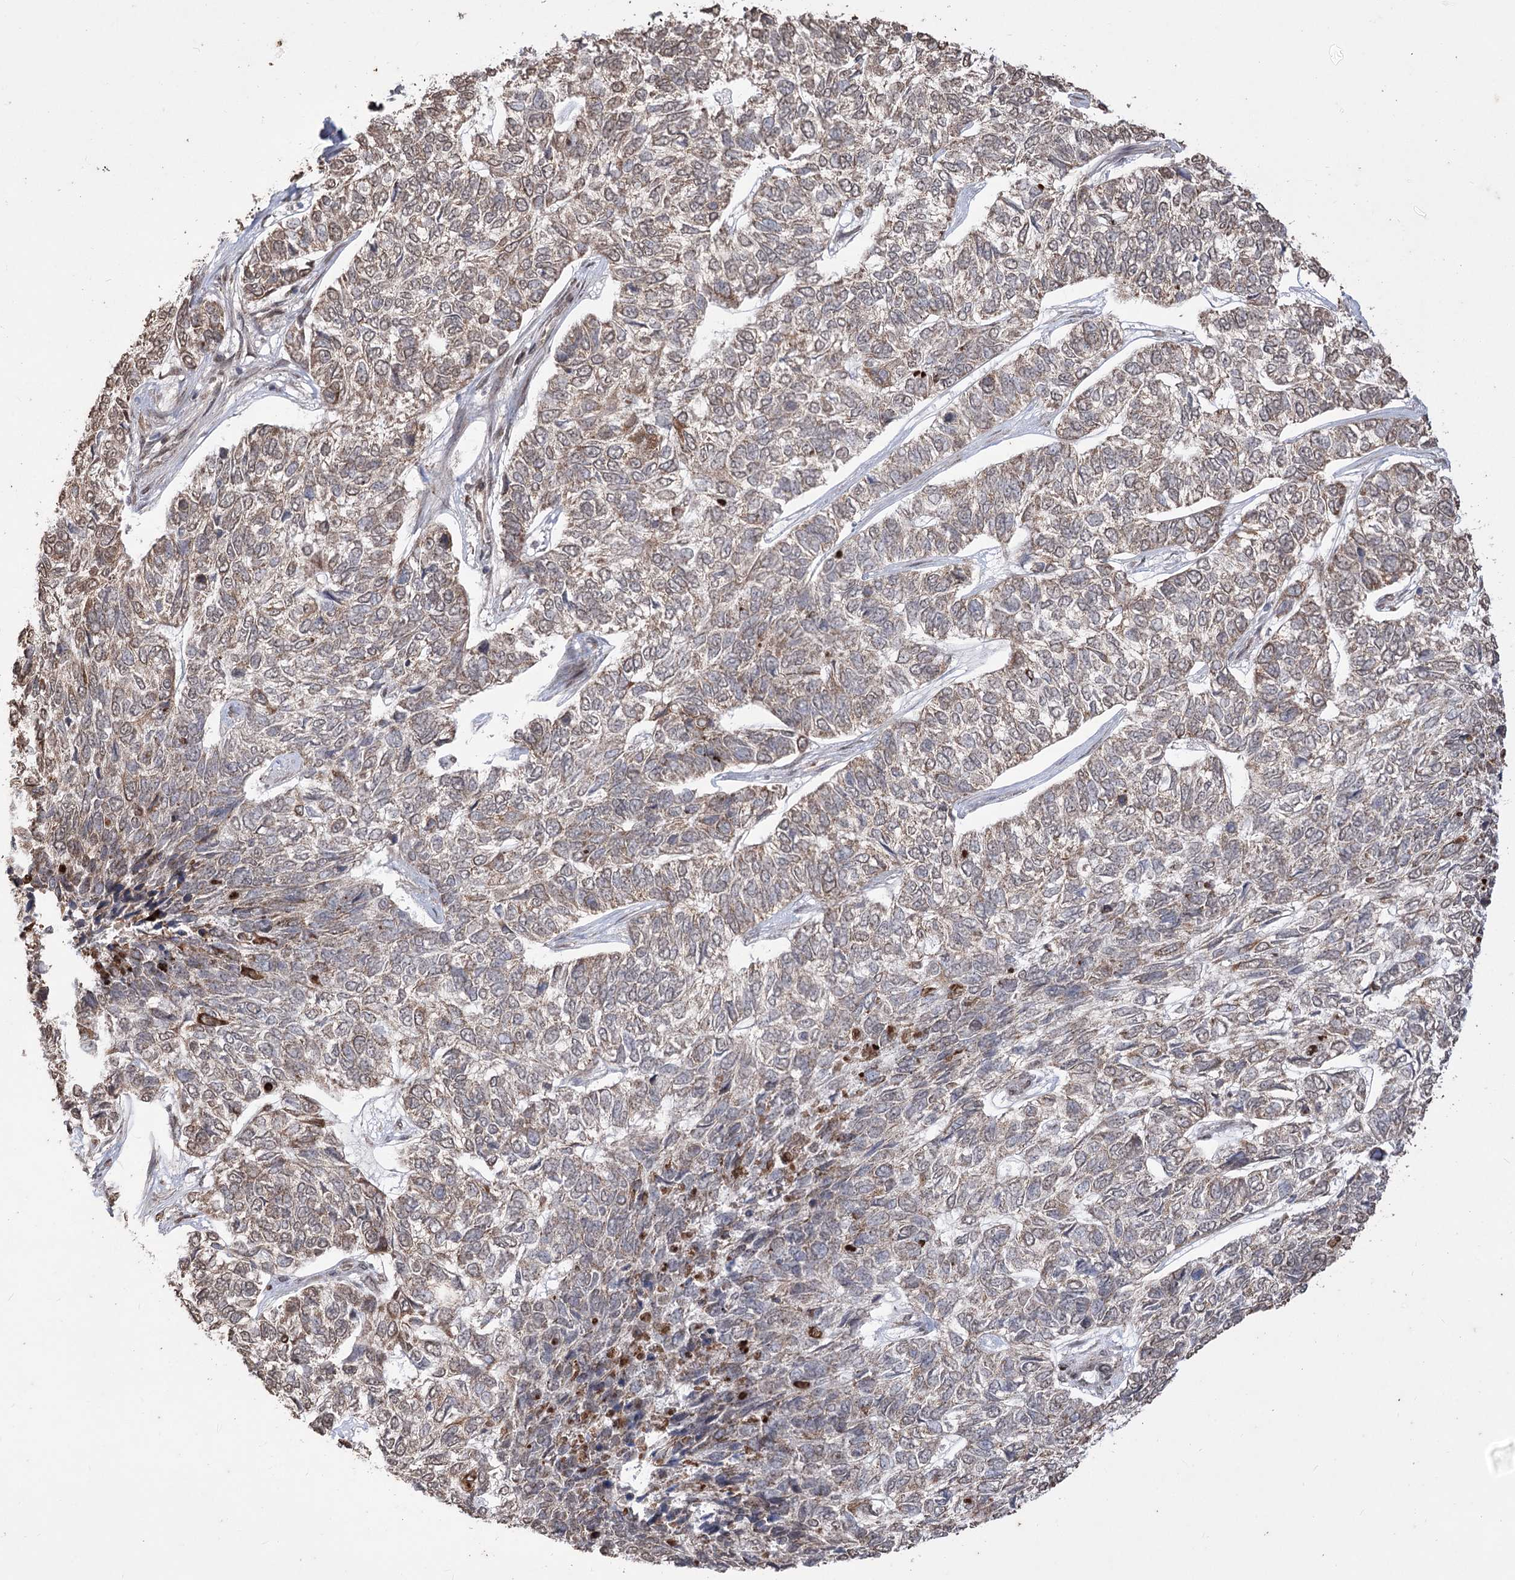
{"staining": {"intensity": "weak", "quantity": ">75%", "location": "cytoplasmic/membranous"}, "tissue": "skin cancer", "cell_type": "Tumor cells", "image_type": "cancer", "snomed": [{"axis": "morphology", "description": "Basal cell carcinoma"}, {"axis": "topography", "description": "Skin"}], "caption": "Skin cancer tissue shows weak cytoplasmic/membranous positivity in approximately >75% of tumor cells", "gene": "ZSCAN23", "patient": {"sex": "female", "age": 65}}